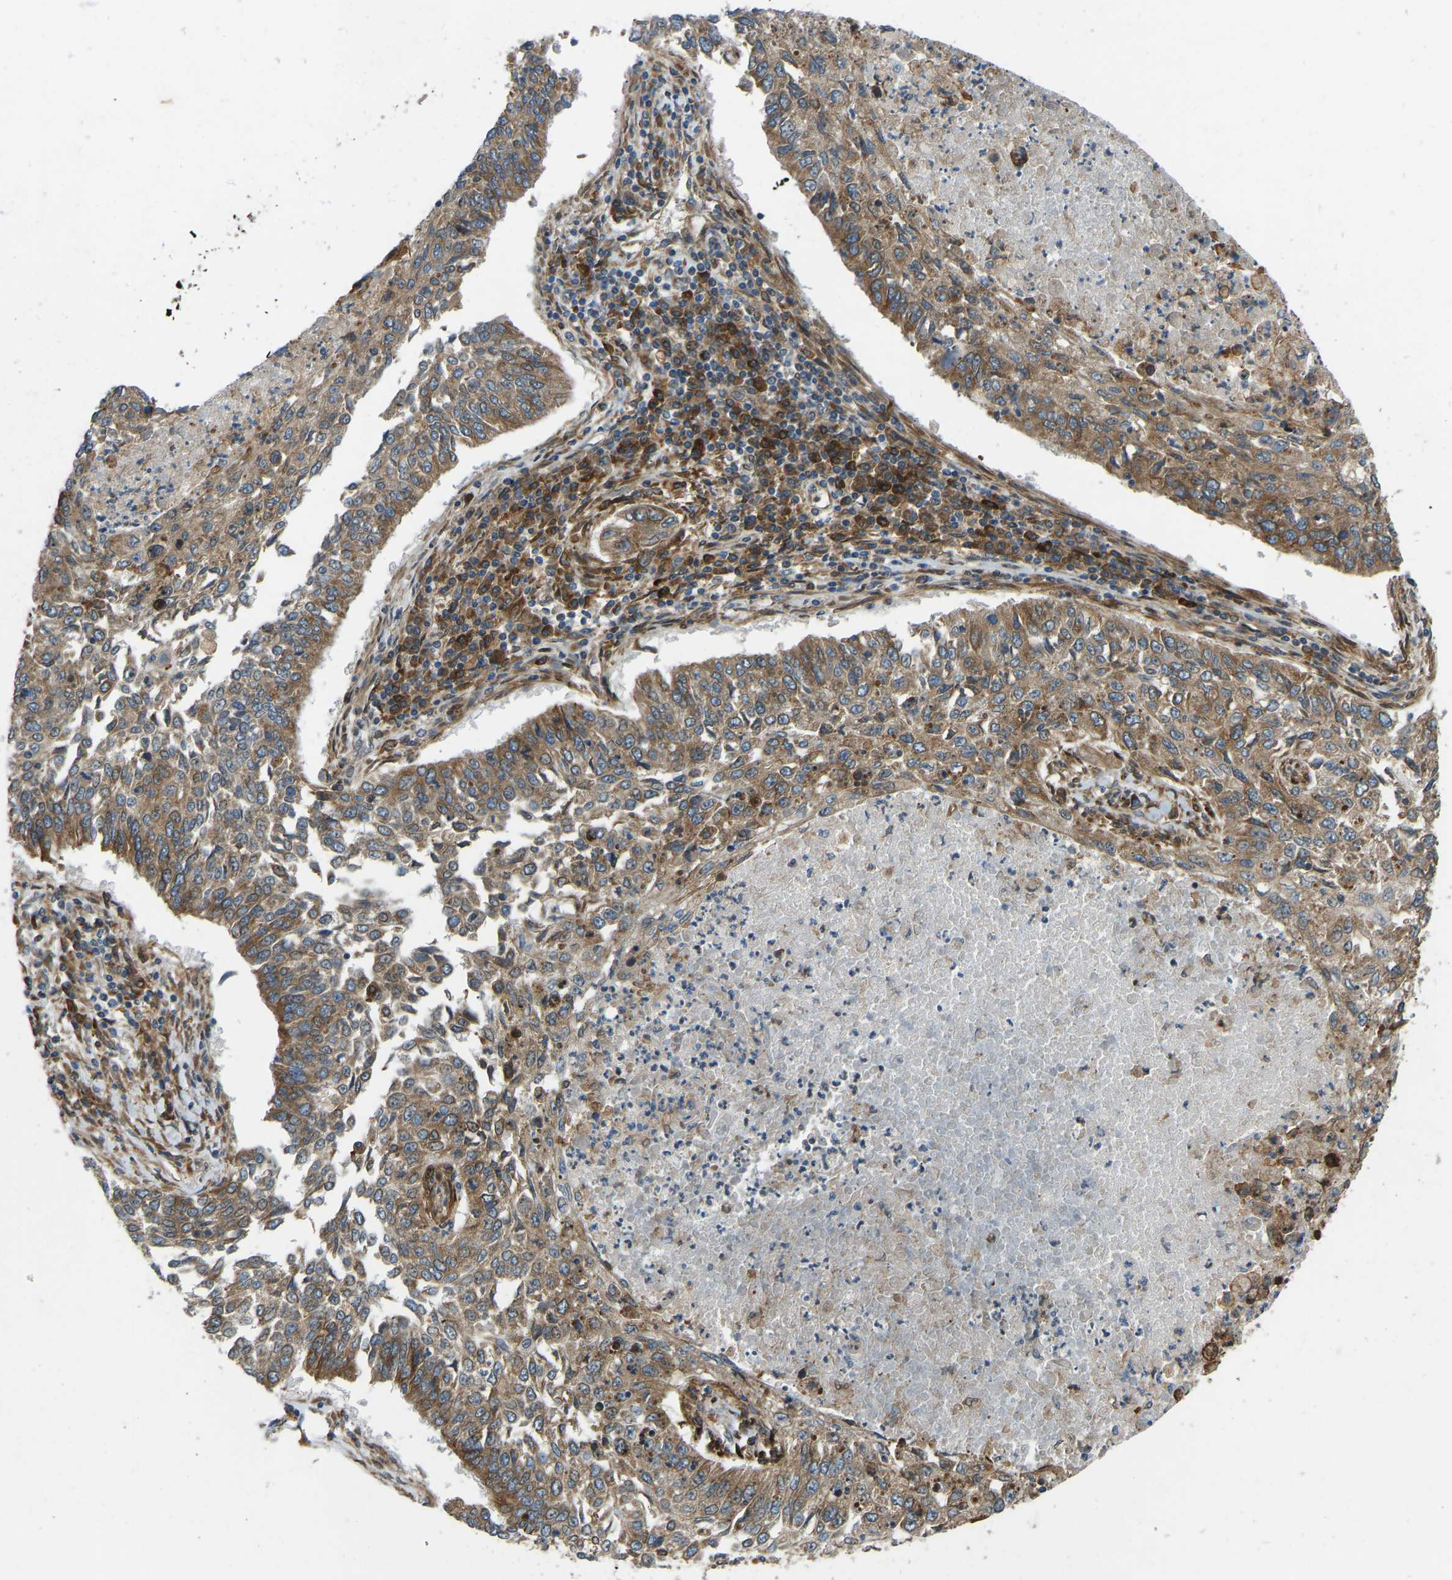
{"staining": {"intensity": "moderate", "quantity": ">75%", "location": "cytoplasmic/membranous"}, "tissue": "lung cancer", "cell_type": "Tumor cells", "image_type": "cancer", "snomed": [{"axis": "morphology", "description": "Normal tissue, NOS"}, {"axis": "morphology", "description": "Squamous cell carcinoma, NOS"}, {"axis": "topography", "description": "Cartilage tissue"}, {"axis": "topography", "description": "Bronchus"}, {"axis": "topography", "description": "Lung"}], "caption": "A brown stain shows moderate cytoplasmic/membranous positivity of a protein in lung cancer (squamous cell carcinoma) tumor cells.", "gene": "OS9", "patient": {"sex": "female", "age": 49}}